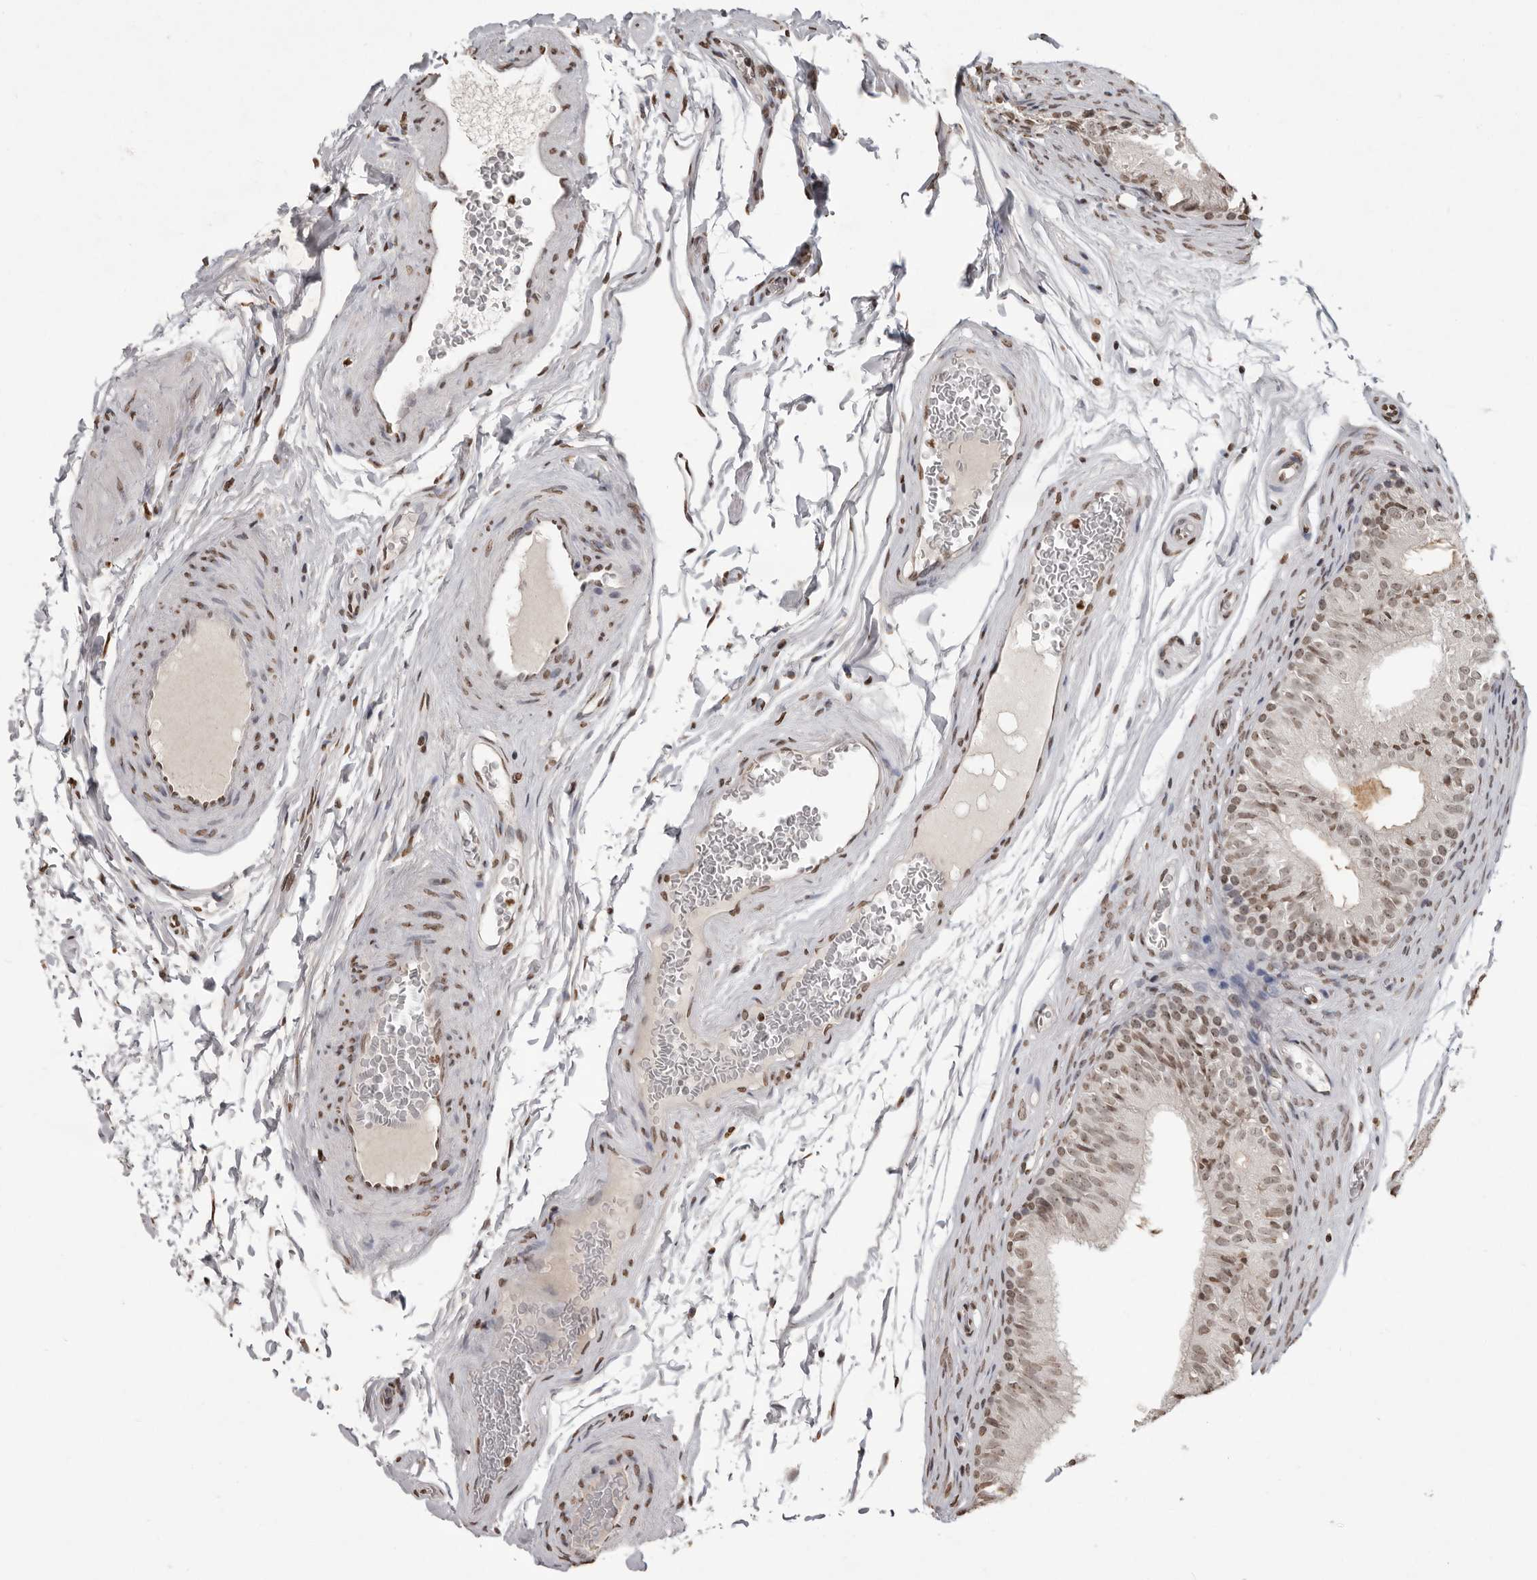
{"staining": {"intensity": "weak", "quantity": "25%-75%", "location": "nuclear"}, "tissue": "epididymis", "cell_type": "Glandular cells", "image_type": "normal", "snomed": [{"axis": "morphology", "description": "Normal tissue, NOS"}, {"axis": "topography", "description": "Epididymis"}], "caption": "Immunohistochemistry (IHC) micrograph of benign human epididymis stained for a protein (brown), which demonstrates low levels of weak nuclear expression in about 25%-75% of glandular cells.", "gene": "WDR45", "patient": {"sex": "male", "age": 36}}